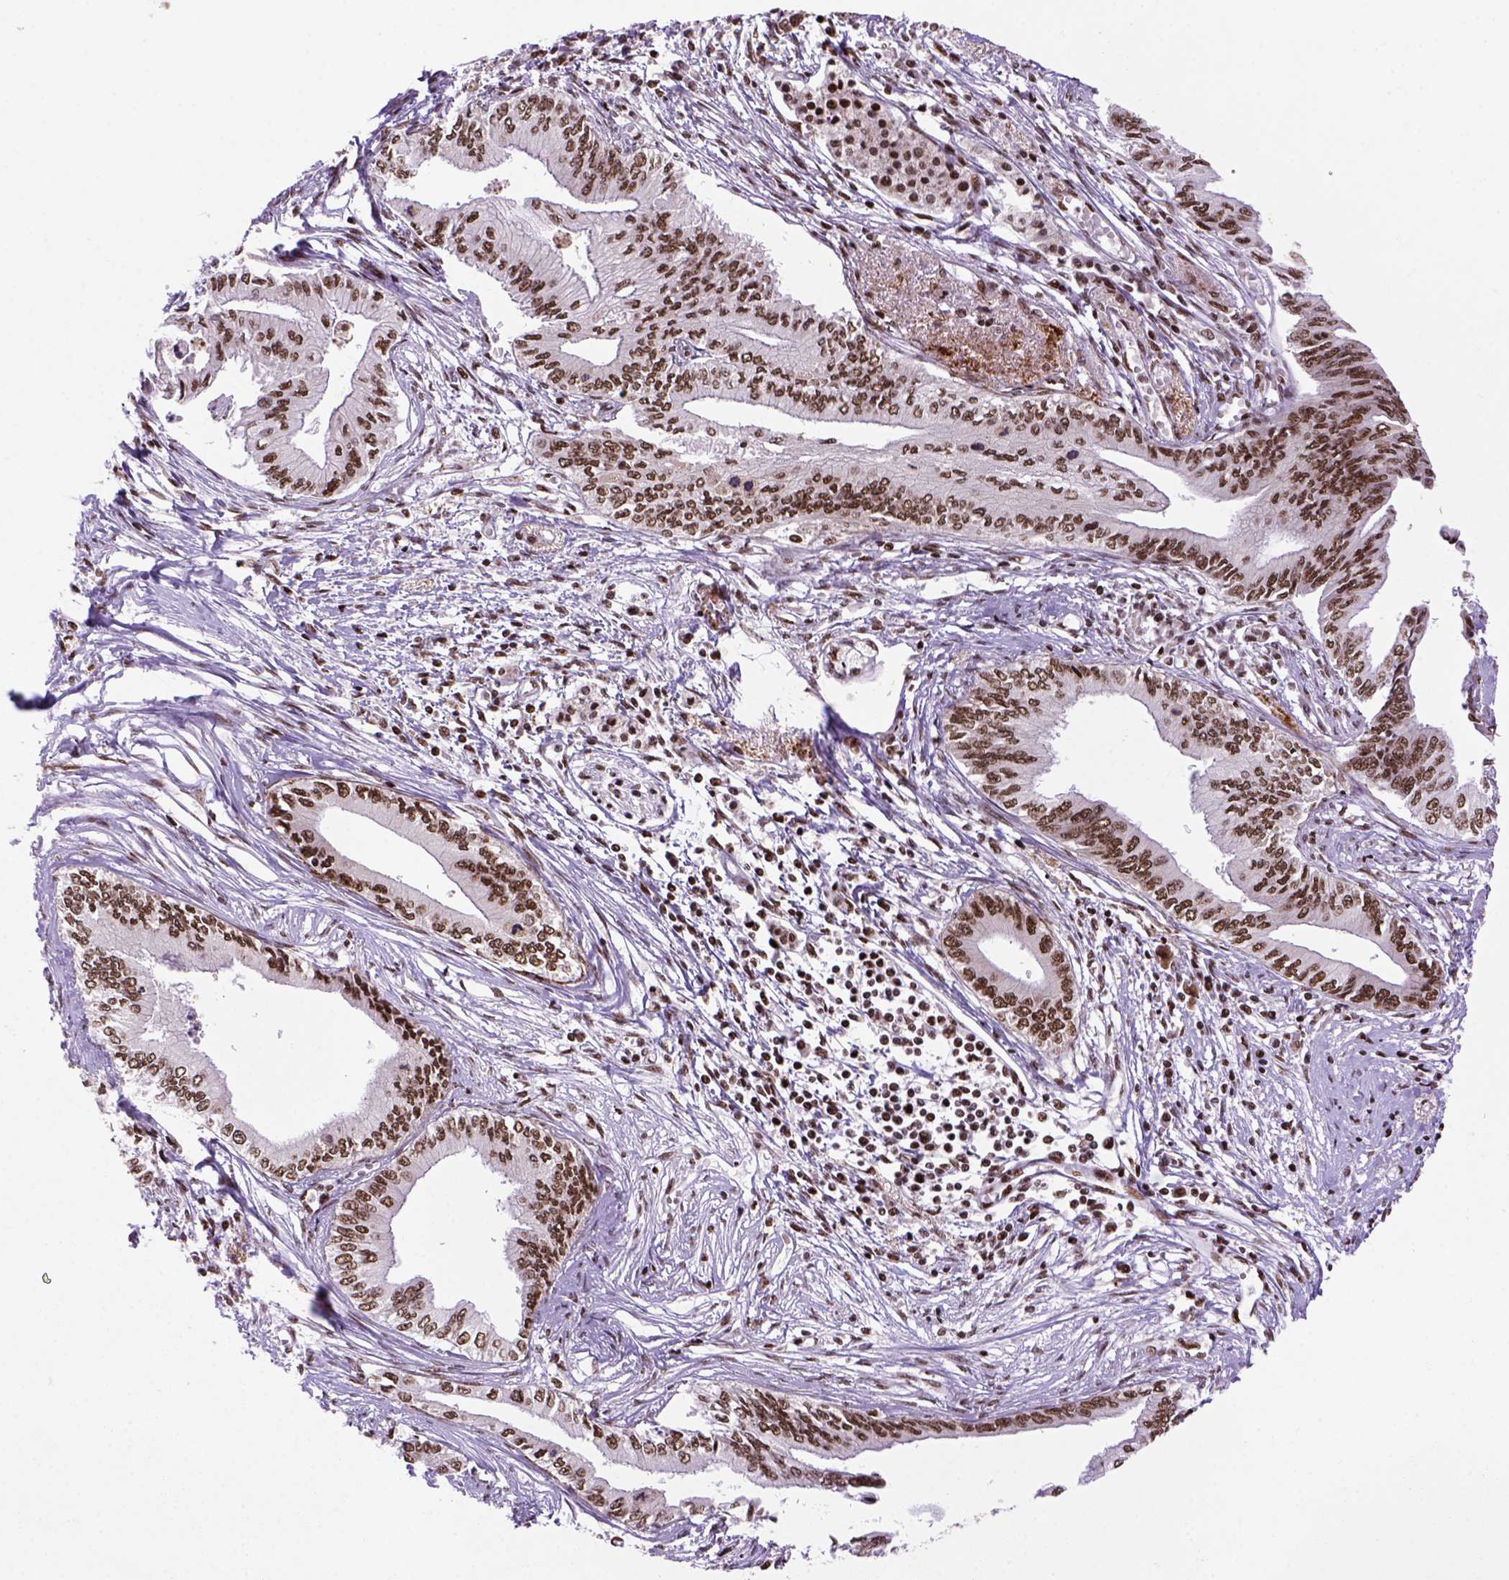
{"staining": {"intensity": "moderate", "quantity": ">75%", "location": "nuclear"}, "tissue": "pancreatic cancer", "cell_type": "Tumor cells", "image_type": "cancer", "snomed": [{"axis": "morphology", "description": "Adenocarcinoma, NOS"}, {"axis": "topography", "description": "Pancreas"}], "caption": "DAB immunohistochemical staining of human pancreatic cancer (adenocarcinoma) exhibits moderate nuclear protein expression in approximately >75% of tumor cells.", "gene": "NSMCE2", "patient": {"sex": "female", "age": 61}}